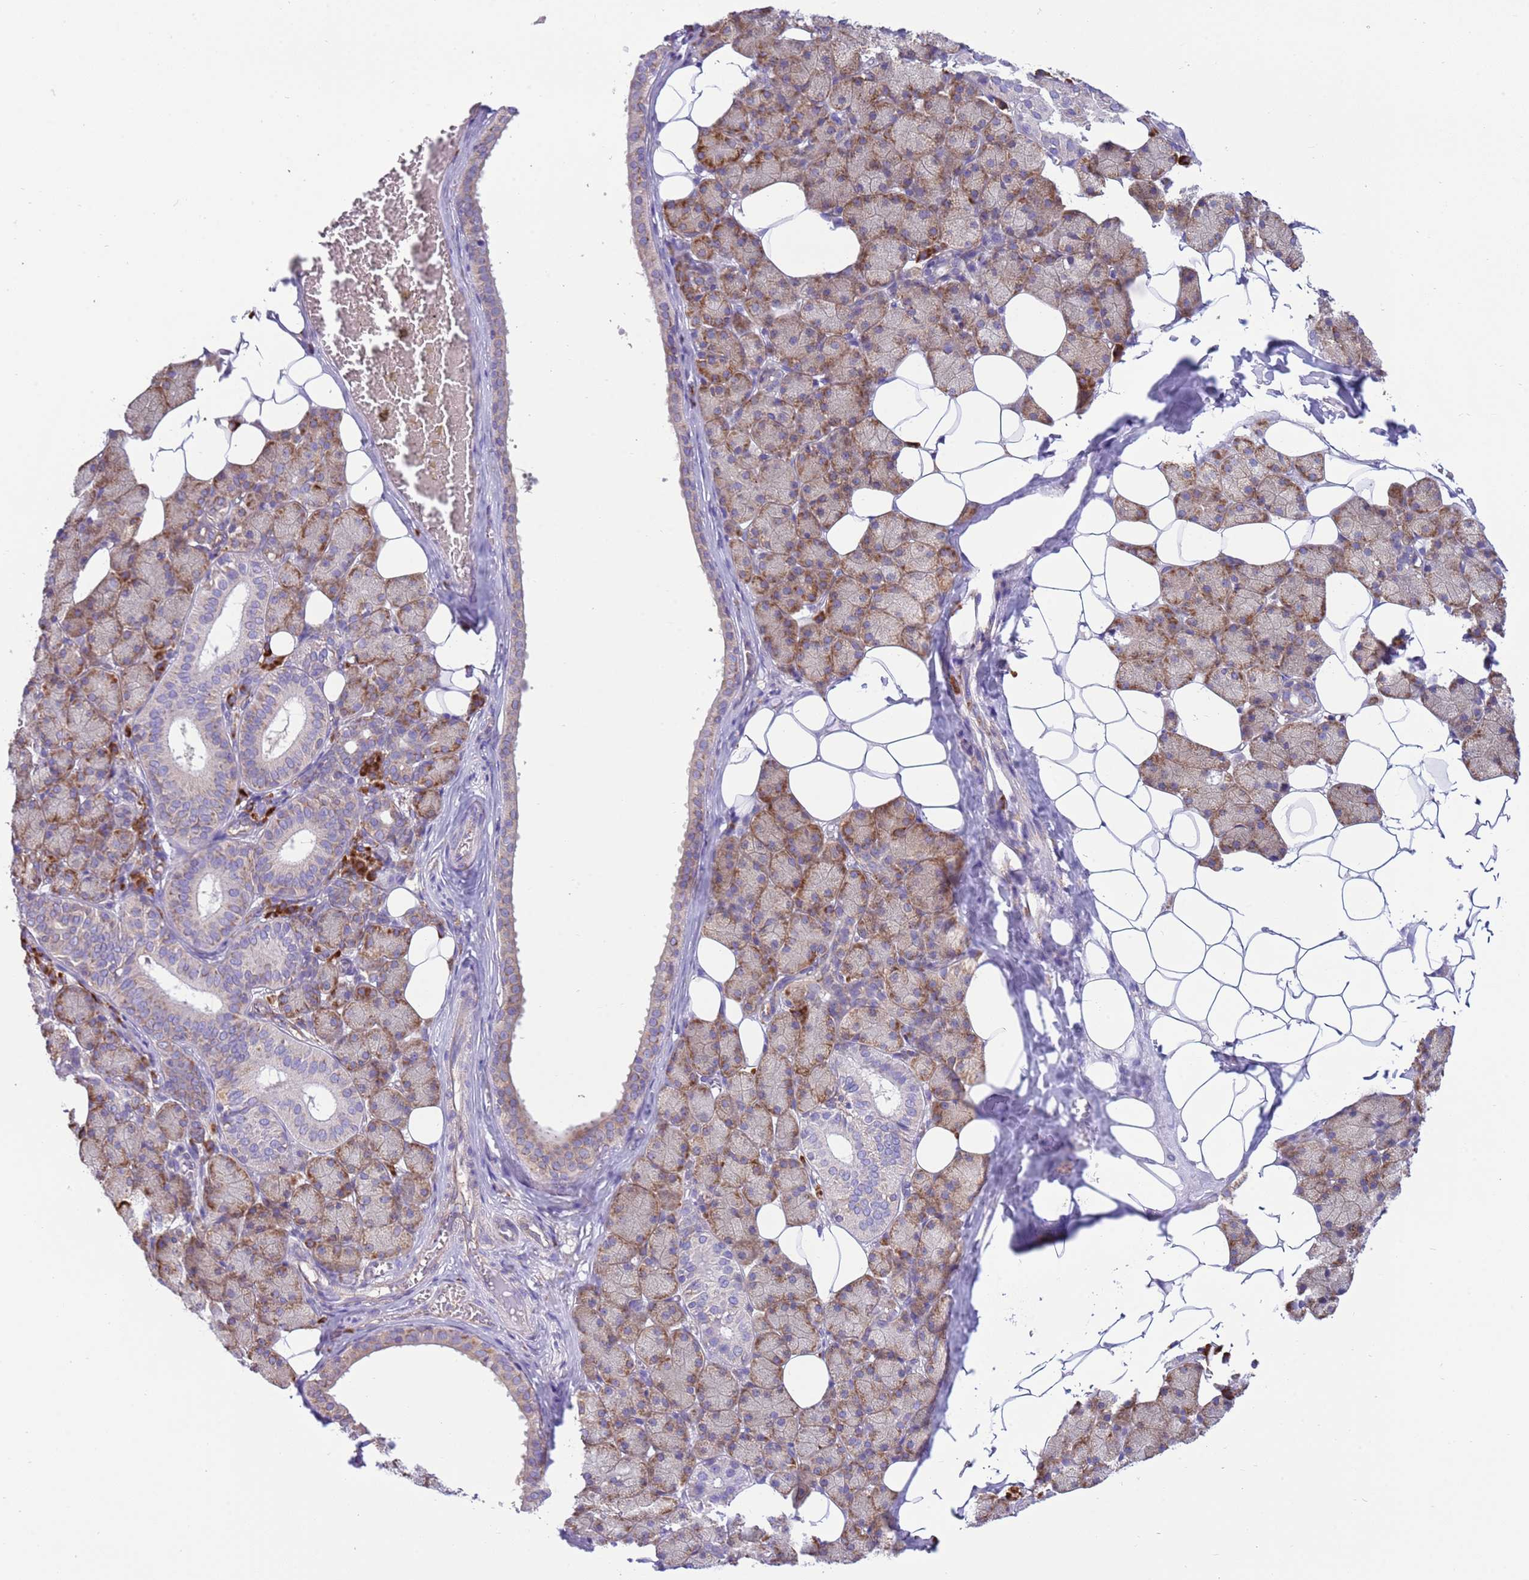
{"staining": {"intensity": "moderate", "quantity": ">75%", "location": "cytoplasmic/membranous"}, "tissue": "salivary gland", "cell_type": "Glandular cells", "image_type": "normal", "snomed": [{"axis": "morphology", "description": "Normal tissue, NOS"}, {"axis": "topography", "description": "Salivary gland"}], "caption": "Immunohistochemical staining of normal salivary gland reveals moderate cytoplasmic/membranous protein expression in approximately >75% of glandular cells. The protein is shown in brown color, while the nuclei are stained blue.", "gene": "VARS1", "patient": {"sex": "female", "age": 33}}